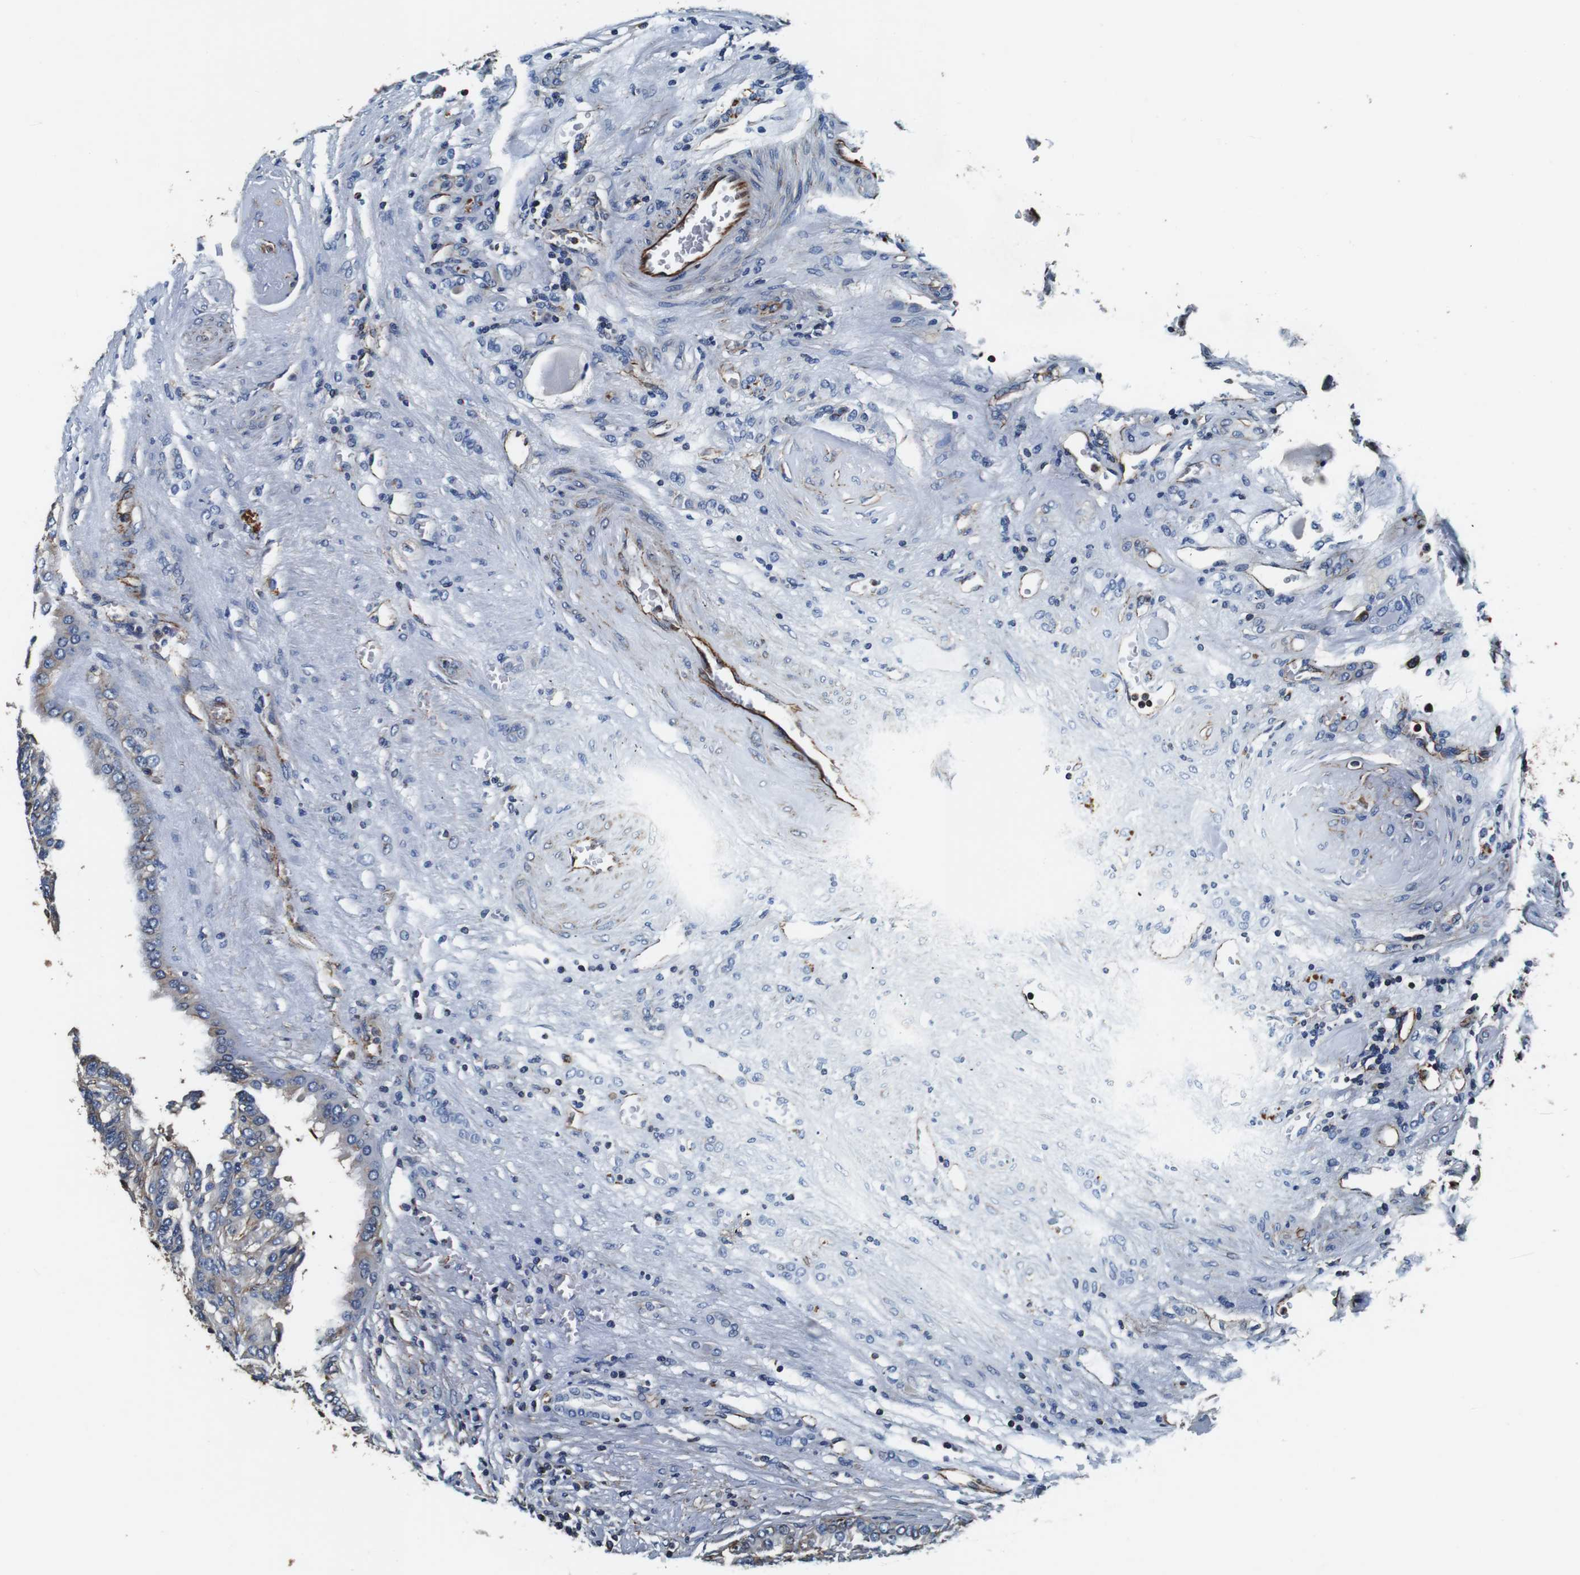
{"staining": {"intensity": "negative", "quantity": "none", "location": "none"}, "tissue": "renal cancer", "cell_type": "Tumor cells", "image_type": "cancer", "snomed": [{"axis": "morphology", "description": "Adenocarcinoma, NOS"}, {"axis": "topography", "description": "Kidney"}], "caption": "IHC image of renal adenocarcinoma stained for a protein (brown), which exhibits no positivity in tumor cells.", "gene": "GJE1", "patient": {"sex": "male", "age": 46}}